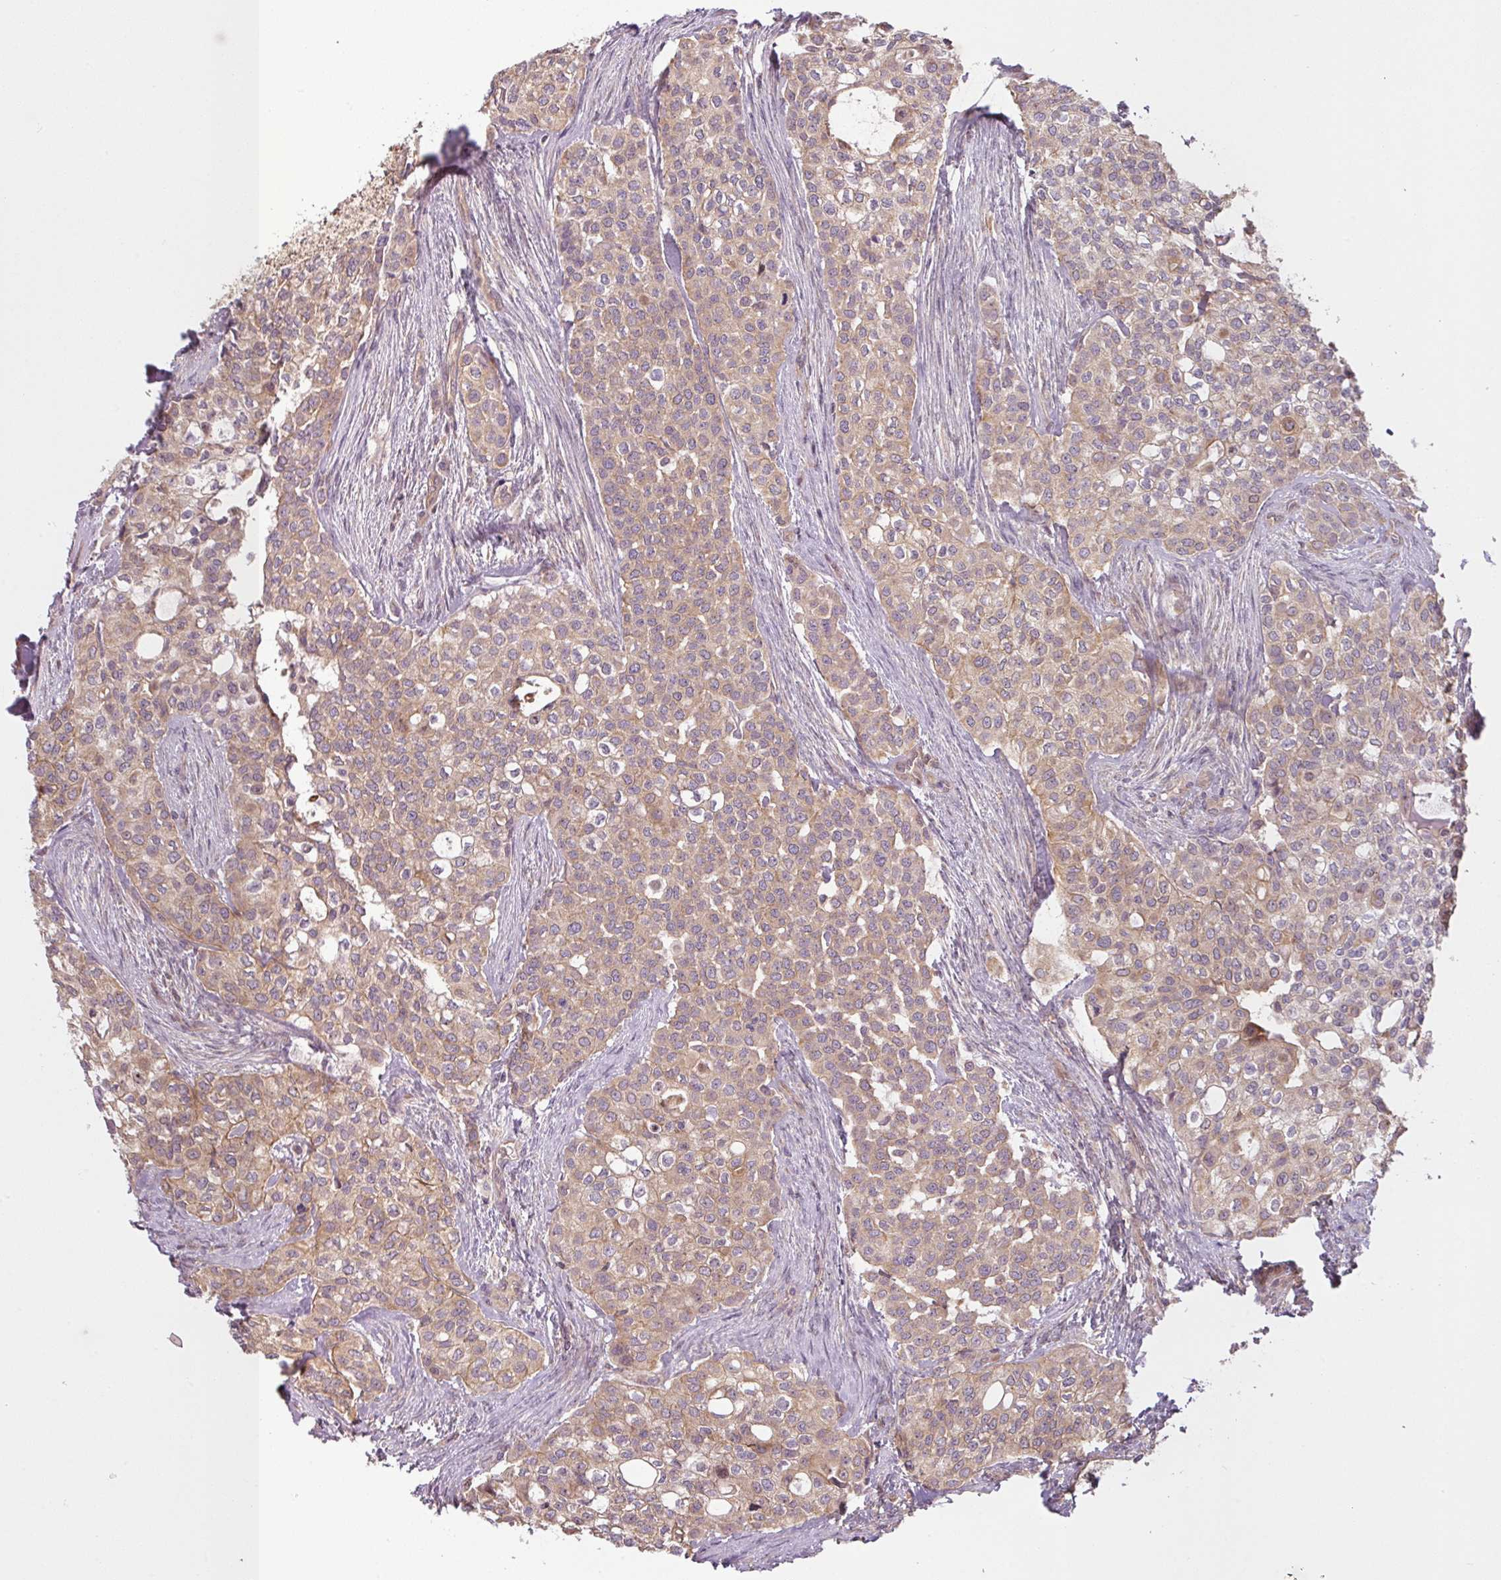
{"staining": {"intensity": "moderate", "quantity": ">75%", "location": "cytoplasmic/membranous"}, "tissue": "head and neck cancer", "cell_type": "Tumor cells", "image_type": "cancer", "snomed": [{"axis": "morphology", "description": "Adenocarcinoma, NOS"}, {"axis": "topography", "description": "Head-Neck"}], "caption": "Adenocarcinoma (head and neck) tissue demonstrates moderate cytoplasmic/membranous staining in approximately >75% of tumor cells", "gene": "RNF31", "patient": {"sex": "male", "age": 81}}